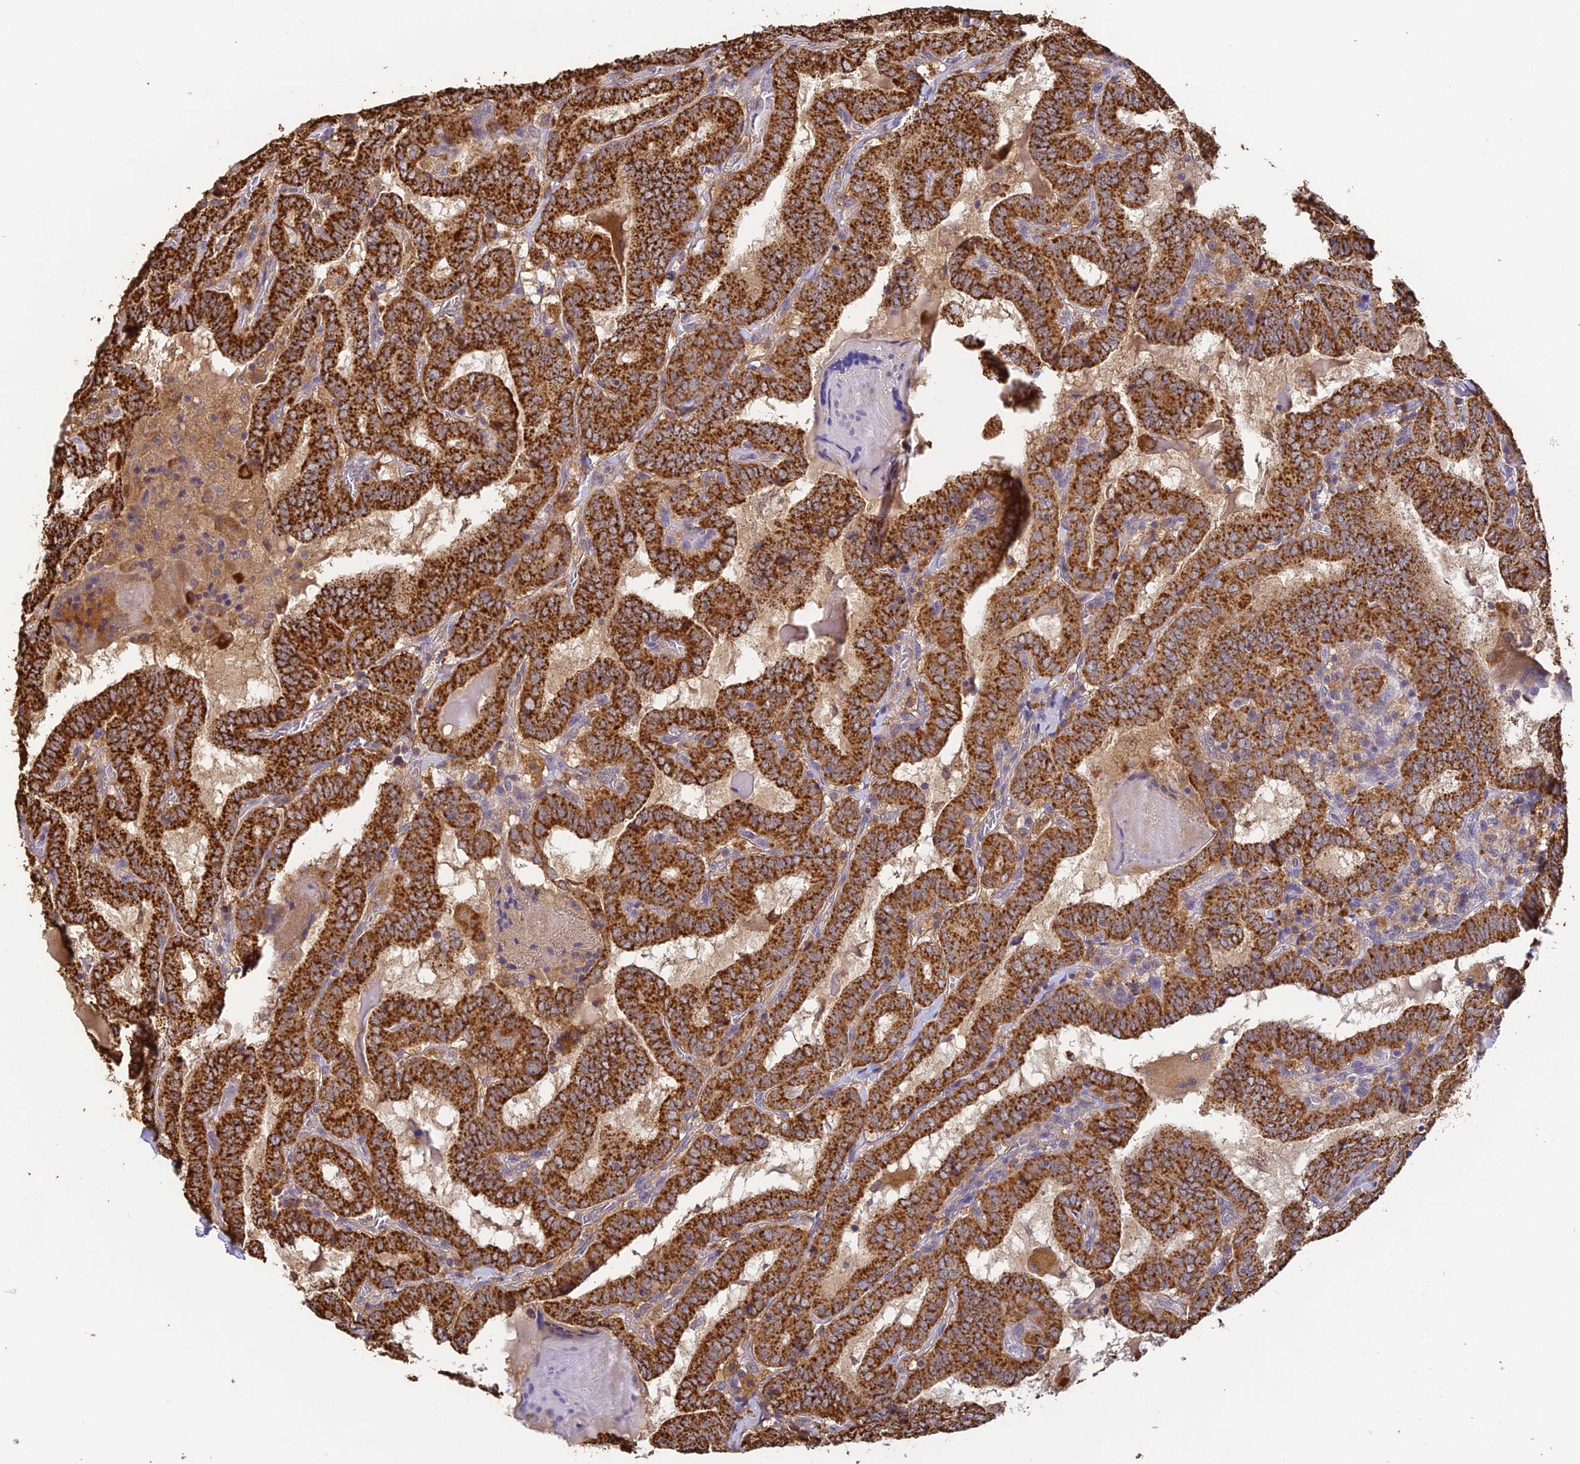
{"staining": {"intensity": "strong", "quantity": ">75%", "location": "cytoplasmic/membranous"}, "tissue": "thyroid cancer", "cell_type": "Tumor cells", "image_type": "cancer", "snomed": [{"axis": "morphology", "description": "Papillary adenocarcinoma, NOS"}, {"axis": "topography", "description": "Thyroid gland"}], "caption": "Human papillary adenocarcinoma (thyroid) stained with a brown dye shows strong cytoplasmic/membranous positive expression in approximately >75% of tumor cells.", "gene": "YAE1", "patient": {"sex": "female", "age": 72}}